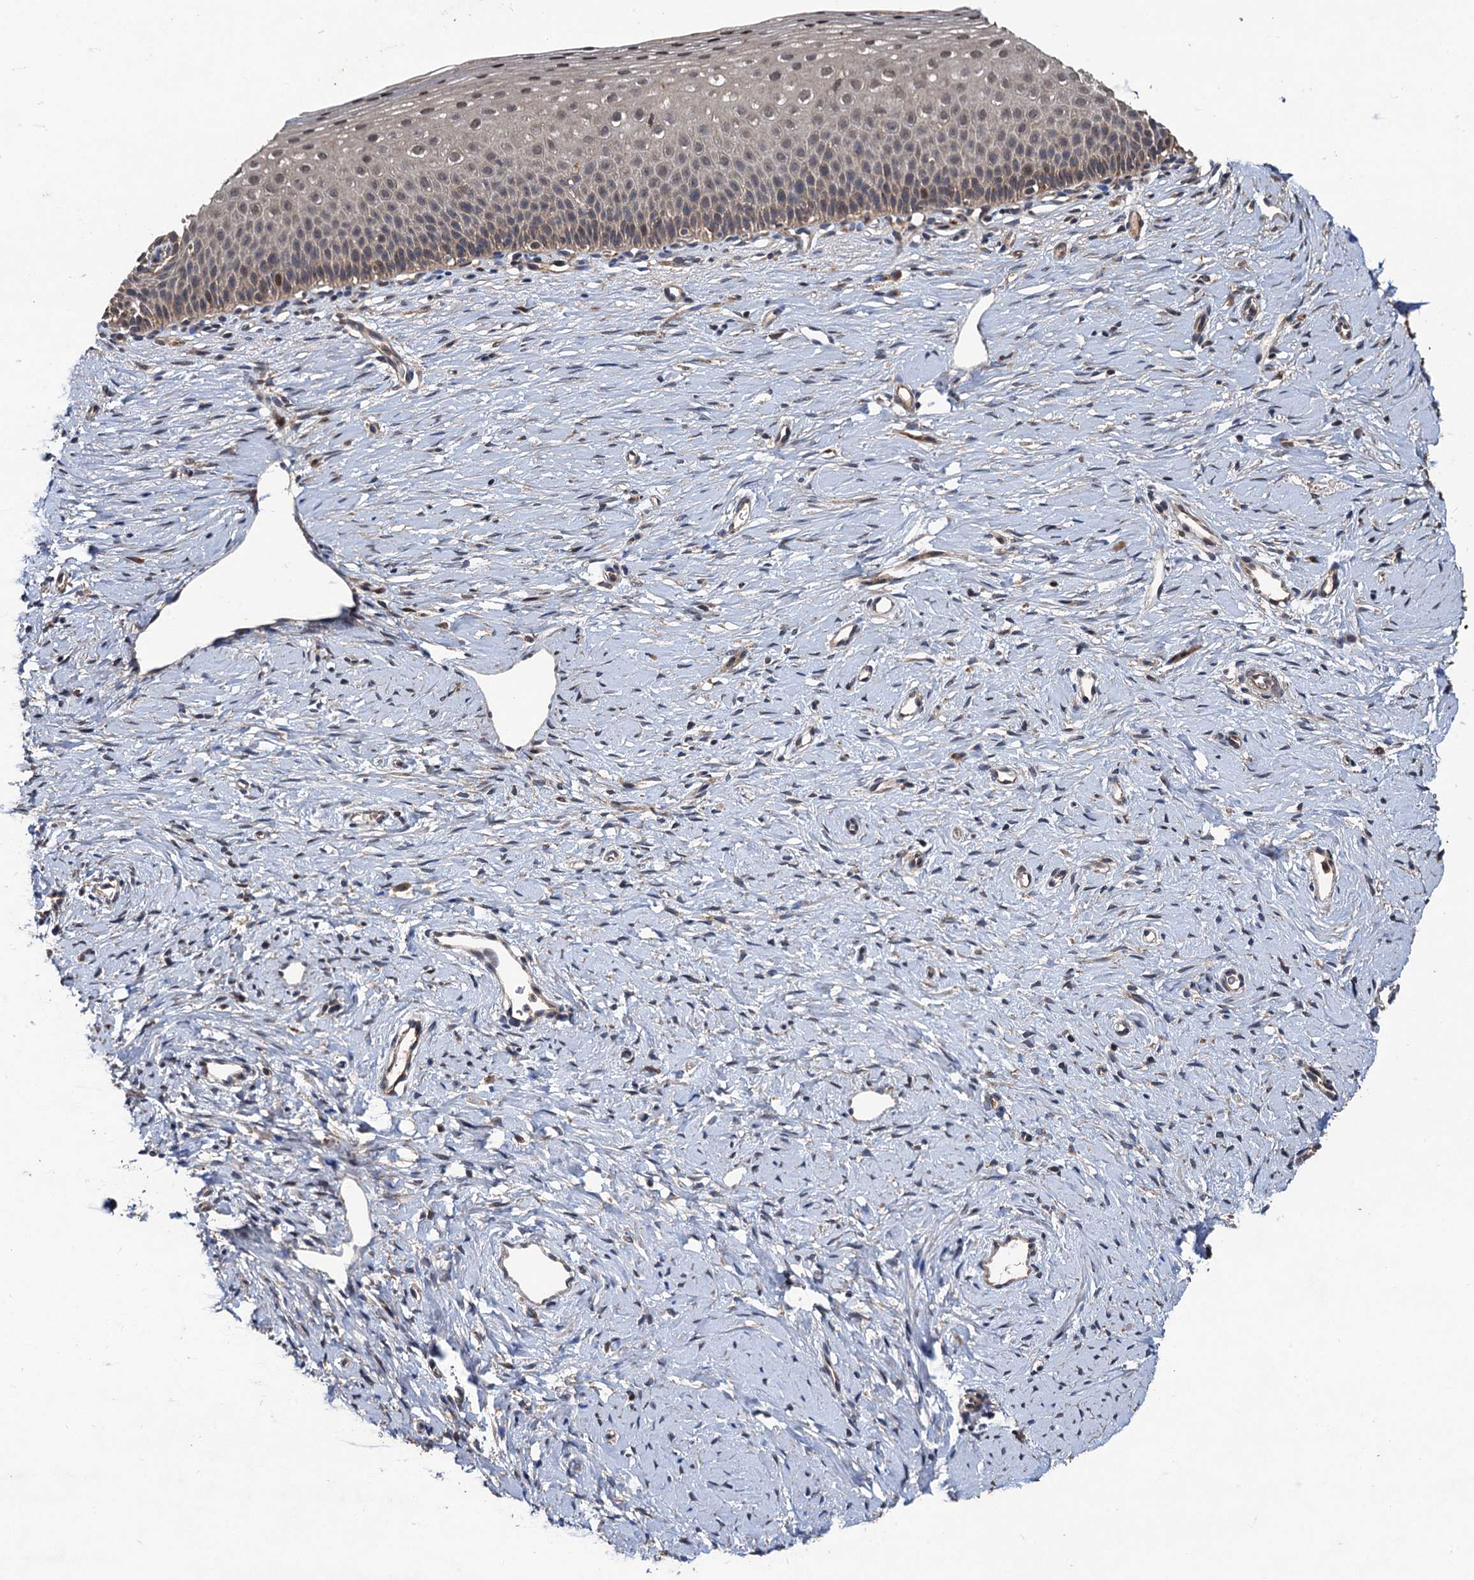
{"staining": {"intensity": "moderate", "quantity": ">75%", "location": "cytoplasmic/membranous"}, "tissue": "cervix", "cell_type": "Glandular cells", "image_type": "normal", "snomed": [{"axis": "morphology", "description": "Normal tissue, NOS"}, {"axis": "topography", "description": "Cervix"}], "caption": "Cervix was stained to show a protein in brown. There is medium levels of moderate cytoplasmic/membranous staining in about >75% of glandular cells. (IHC, brightfield microscopy, high magnification).", "gene": "TMEM39B", "patient": {"sex": "female", "age": 36}}